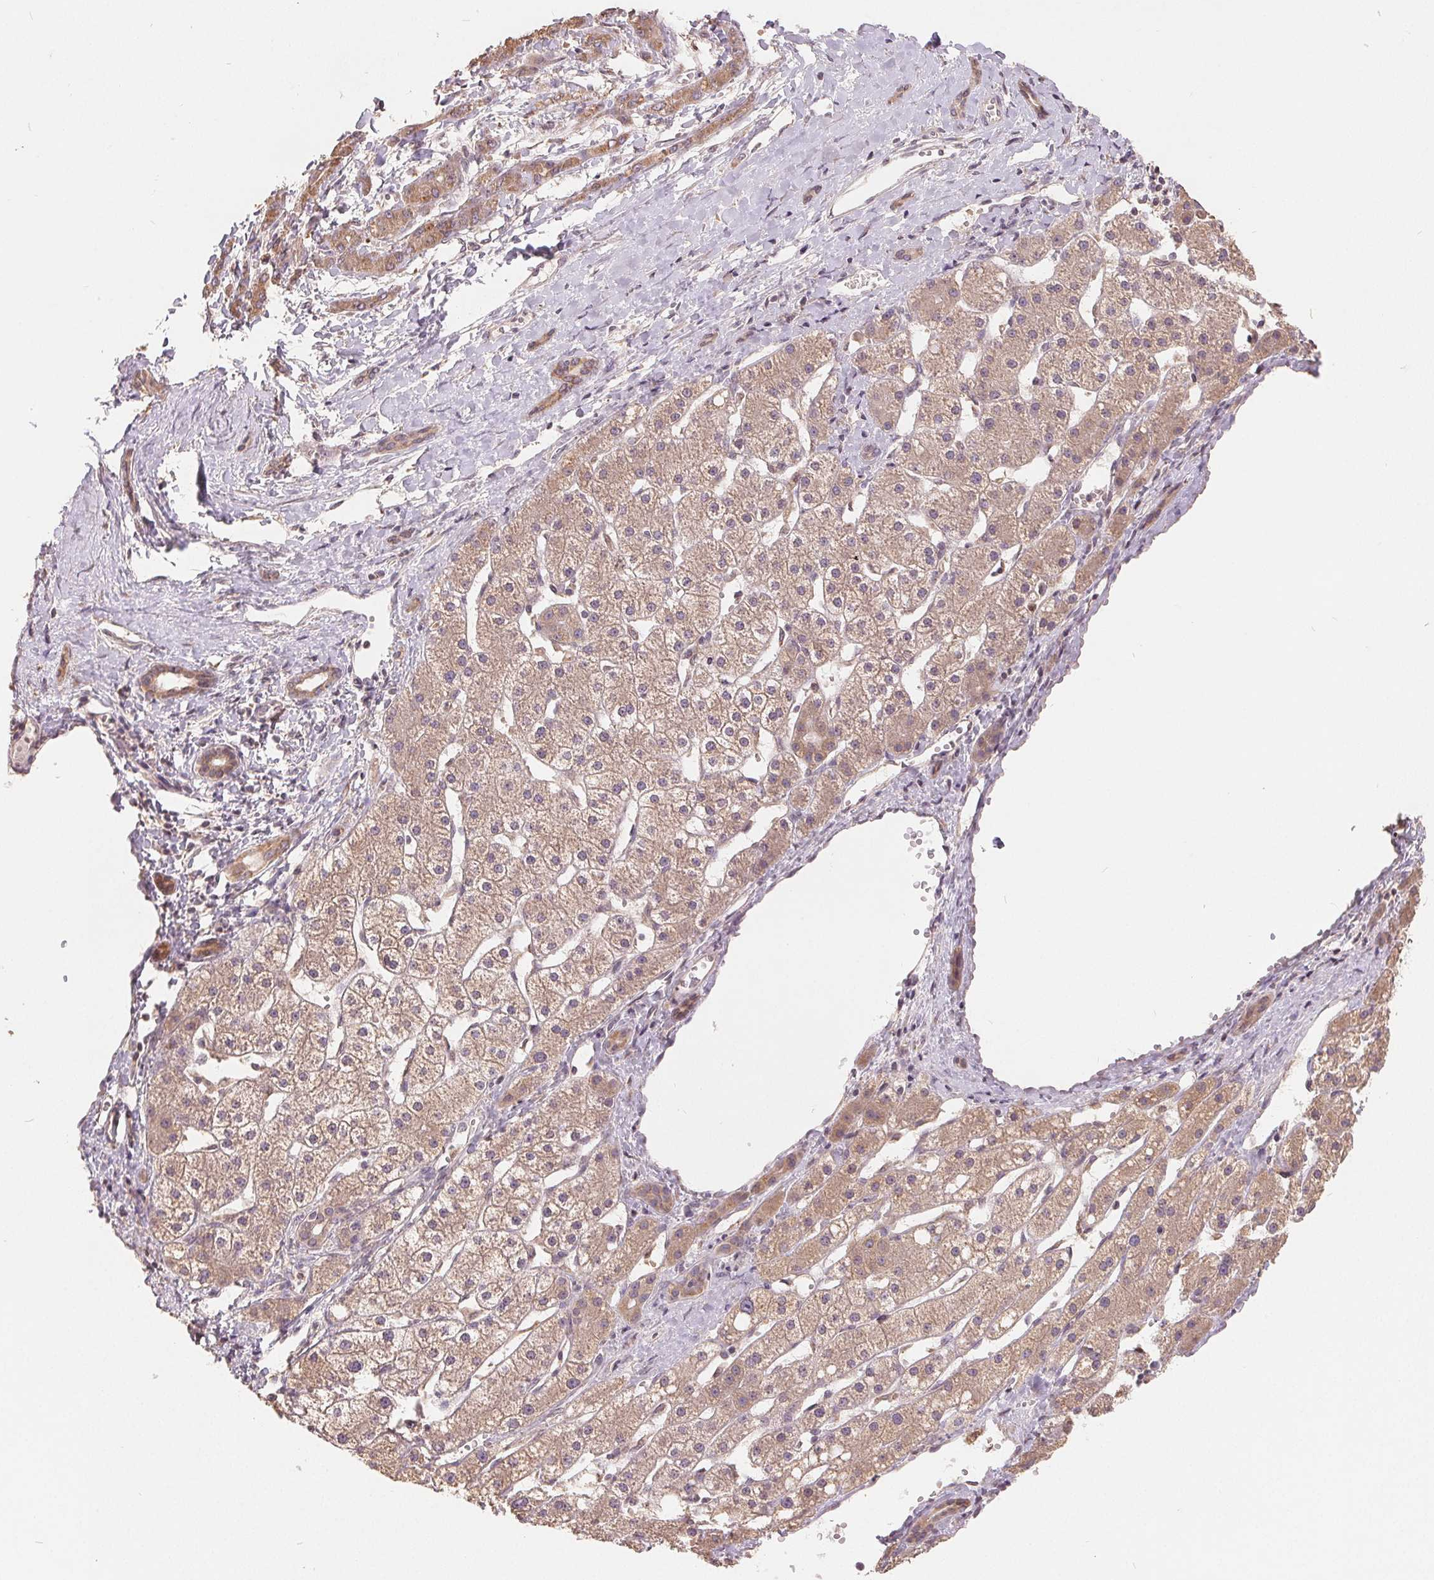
{"staining": {"intensity": "weak", "quantity": ">75%", "location": "cytoplasmic/membranous"}, "tissue": "liver cancer", "cell_type": "Tumor cells", "image_type": "cancer", "snomed": [{"axis": "morphology", "description": "Carcinoma, Hepatocellular, NOS"}, {"axis": "topography", "description": "Liver"}], "caption": "Immunohistochemistry (IHC) (DAB) staining of hepatocellular carcinoma (liver) shows weak cytoplasmic/membranous protein expression in about >75% of tumor cells. Ihc stains the protein of interest in brown and the nuclei are stained blue.", "gene": "CDIPT", "patient": {"sex": "male", "age": 67}}